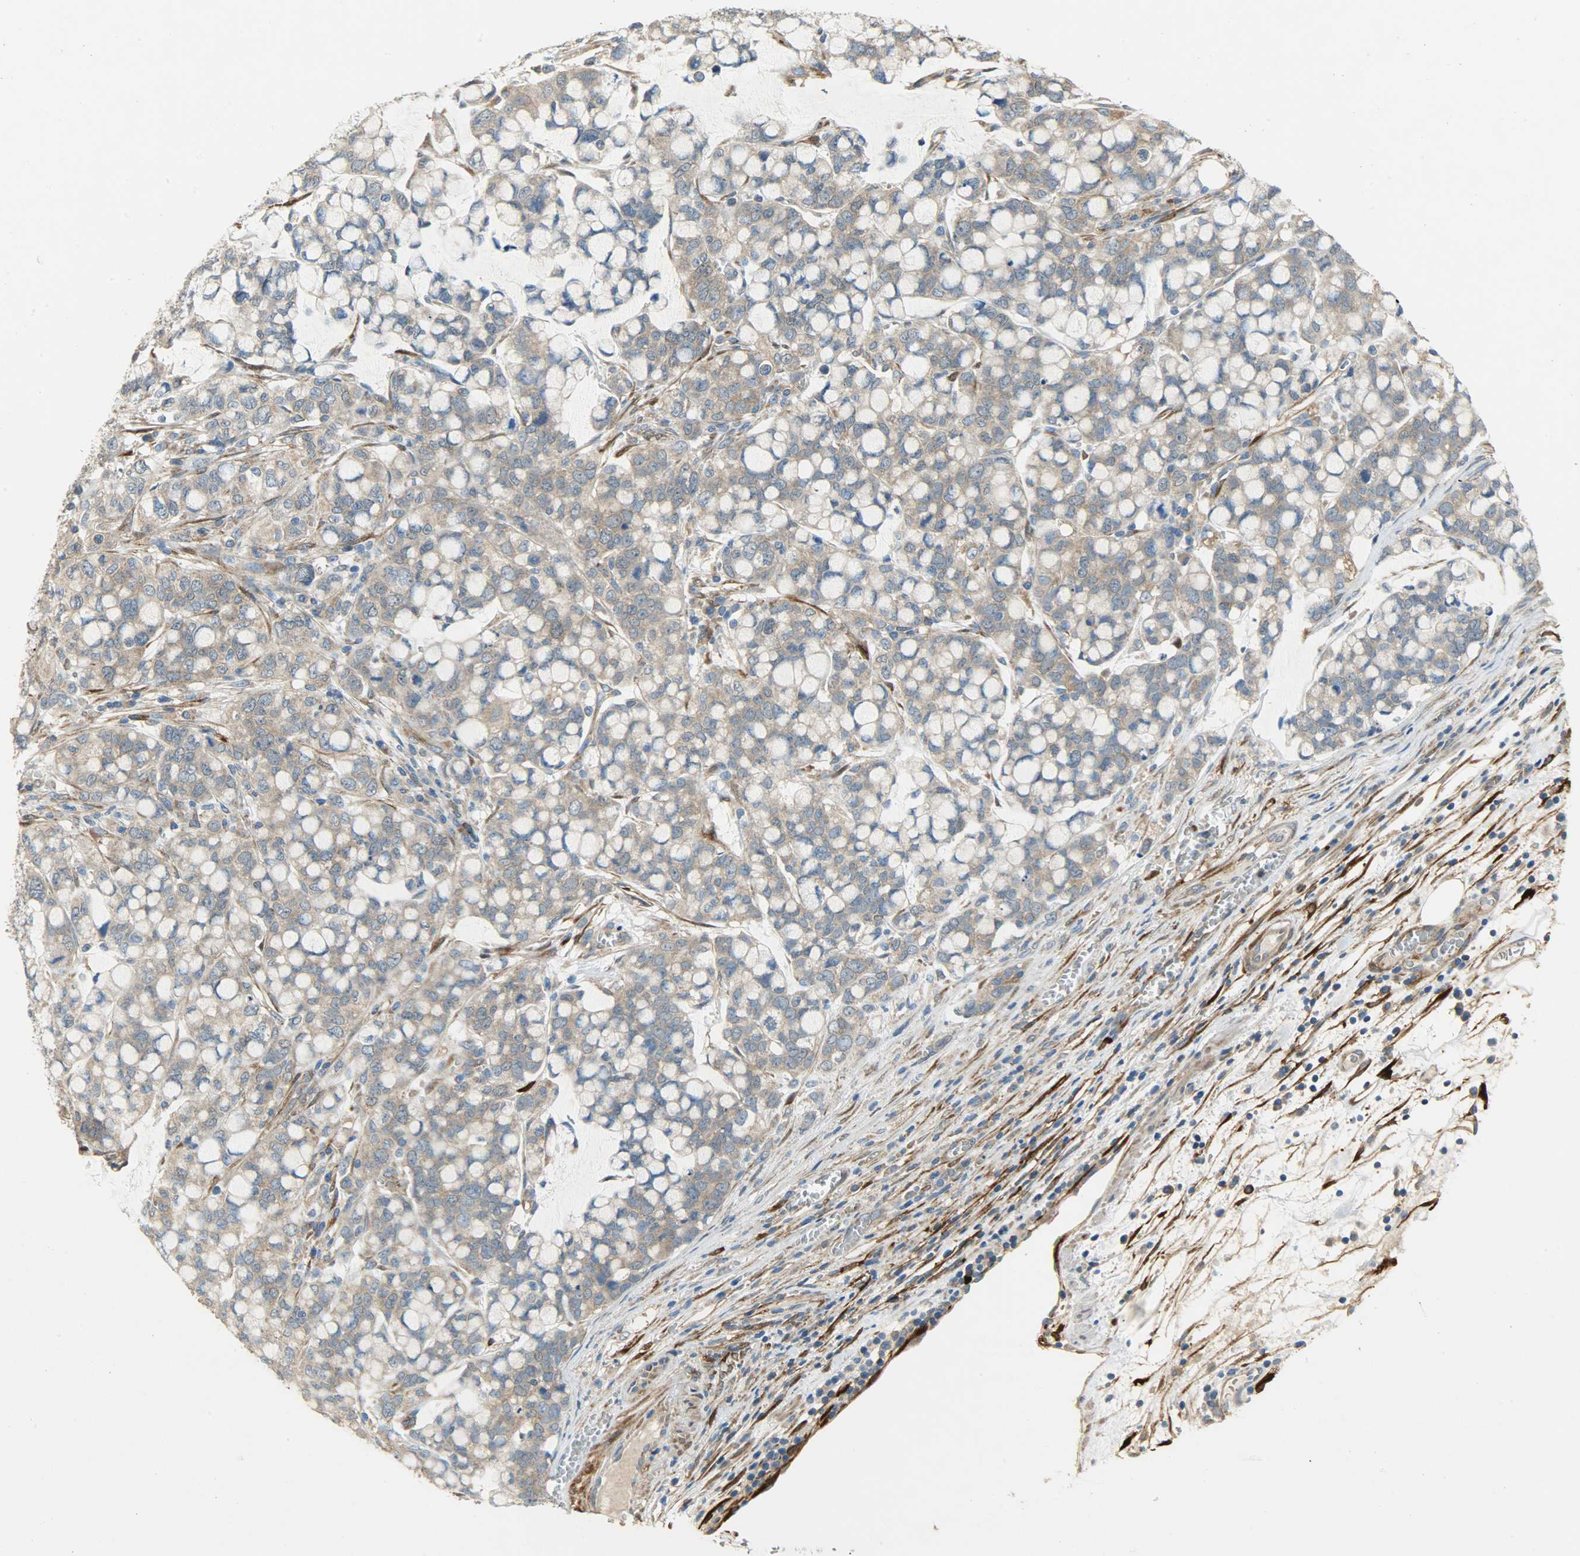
{"staining": {"intensity": "moderate", "quantity": ">75%", "location": "cytoplasmic/membranous"}, "tissue": "stomach cancer", "cell_type": "Tumor cells", "image_type": "cancer", "snomed": [{"axis": "morphology", "description": "Adenocarcinoma, NOS"}, {"axis": "topography", "description": "Stomach, lower"}], "caption": "The photomicrograph demonstrates a brown stain indicating the presence of a protein in the cytoplasmic/membranous of tumor cells in stomach cancer (adenocarcinoma).", "gene": "C1orf198", "patient": {"sex": "male", "age": 84}}